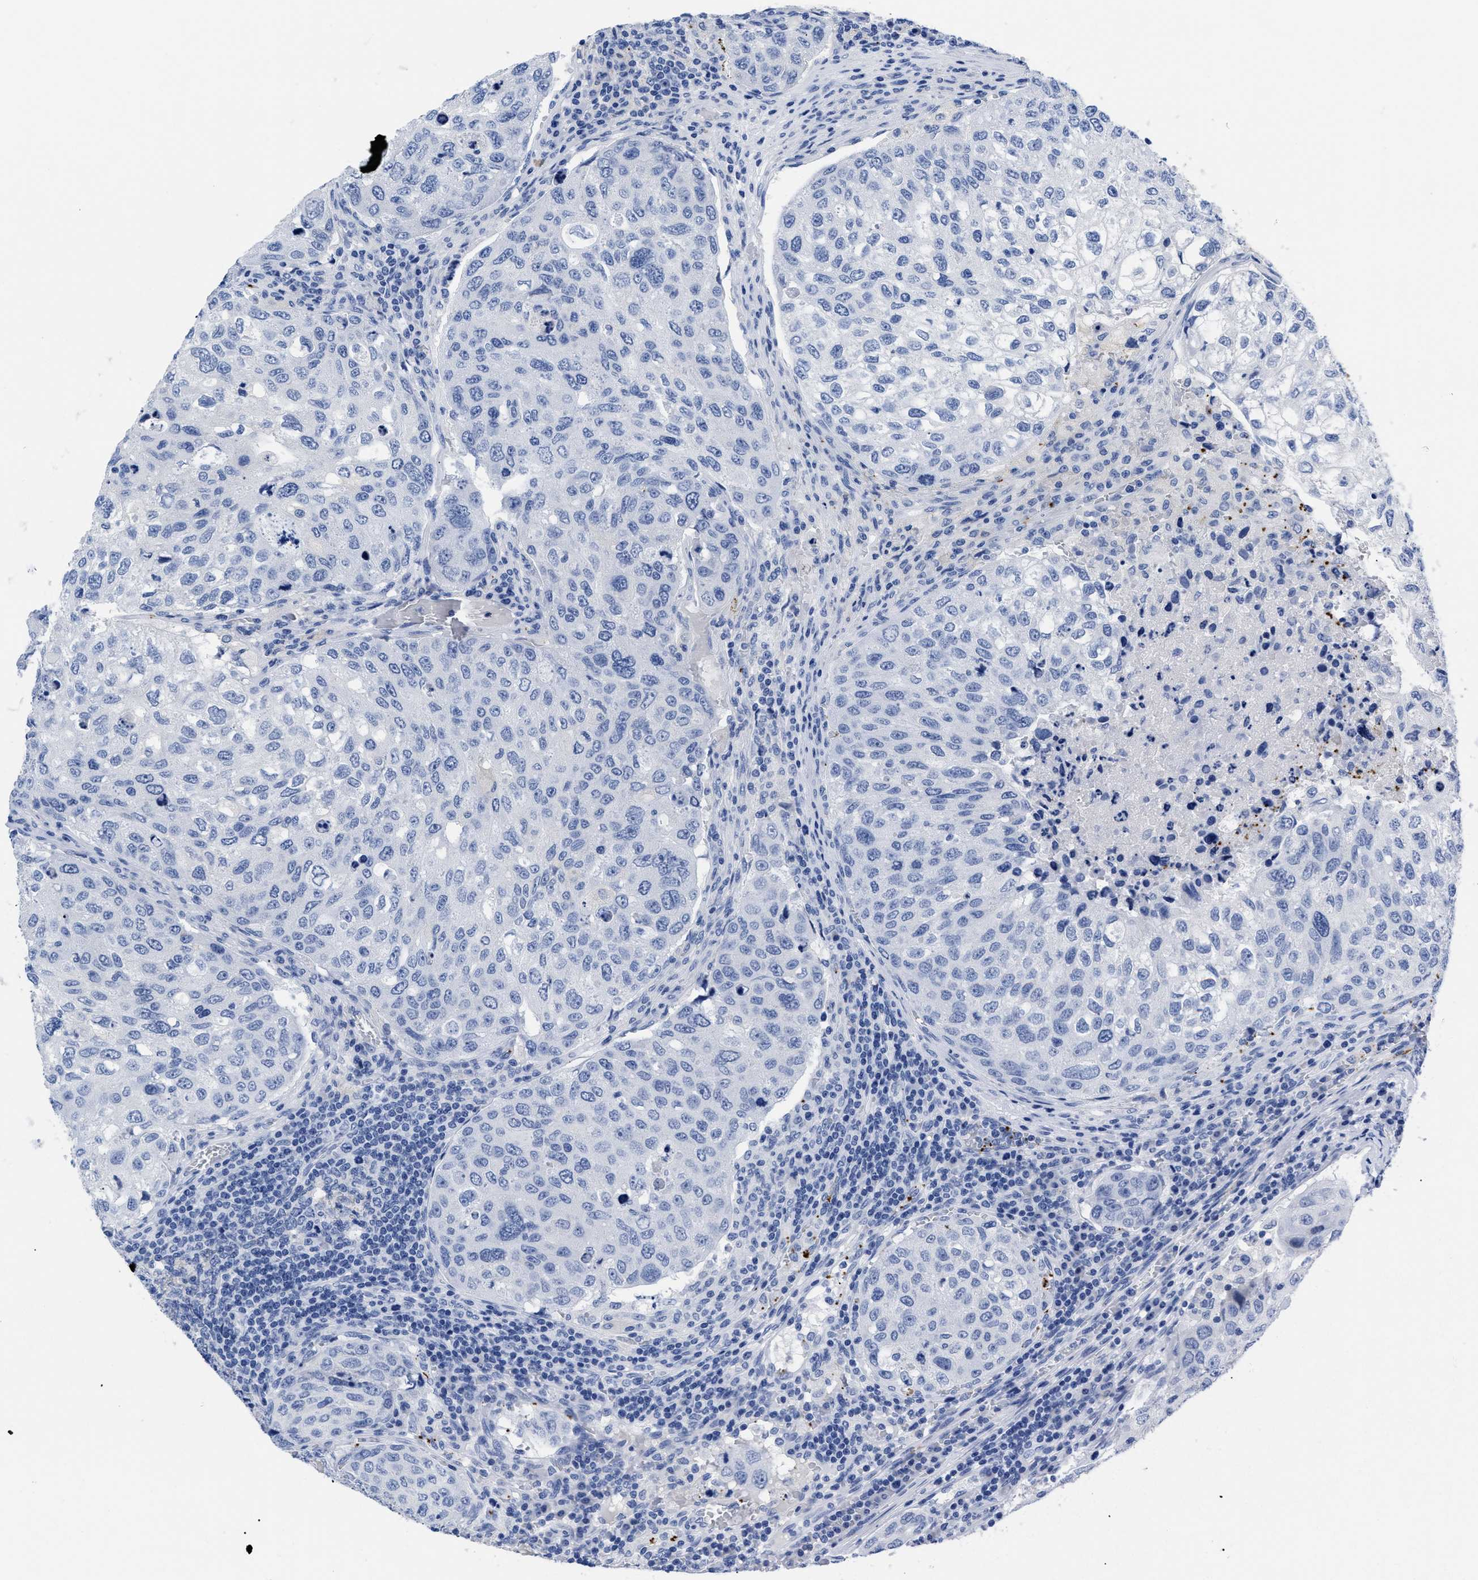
{"staining": {"intensity": "negative", "quantity": "none", "location": "none"}, "tissue": "urothelial cancer", "cell_type": "Tumor cells", "image_type": "cancer", "snomed": [{"axis": "morphology", "description": "Urothelial carcinoma, High grade"}, {"axis": "topography", "description": "Lymph node"}, {"axis": "topography", "description": "Urinary bladder"}], "caption": "There is no significant expression in tumor cells of urothelial carcinoma (high-grade). Nuclei are stained in blue.", "gene": "TREML1", "patient": {"sex": "male", "age": 51}}